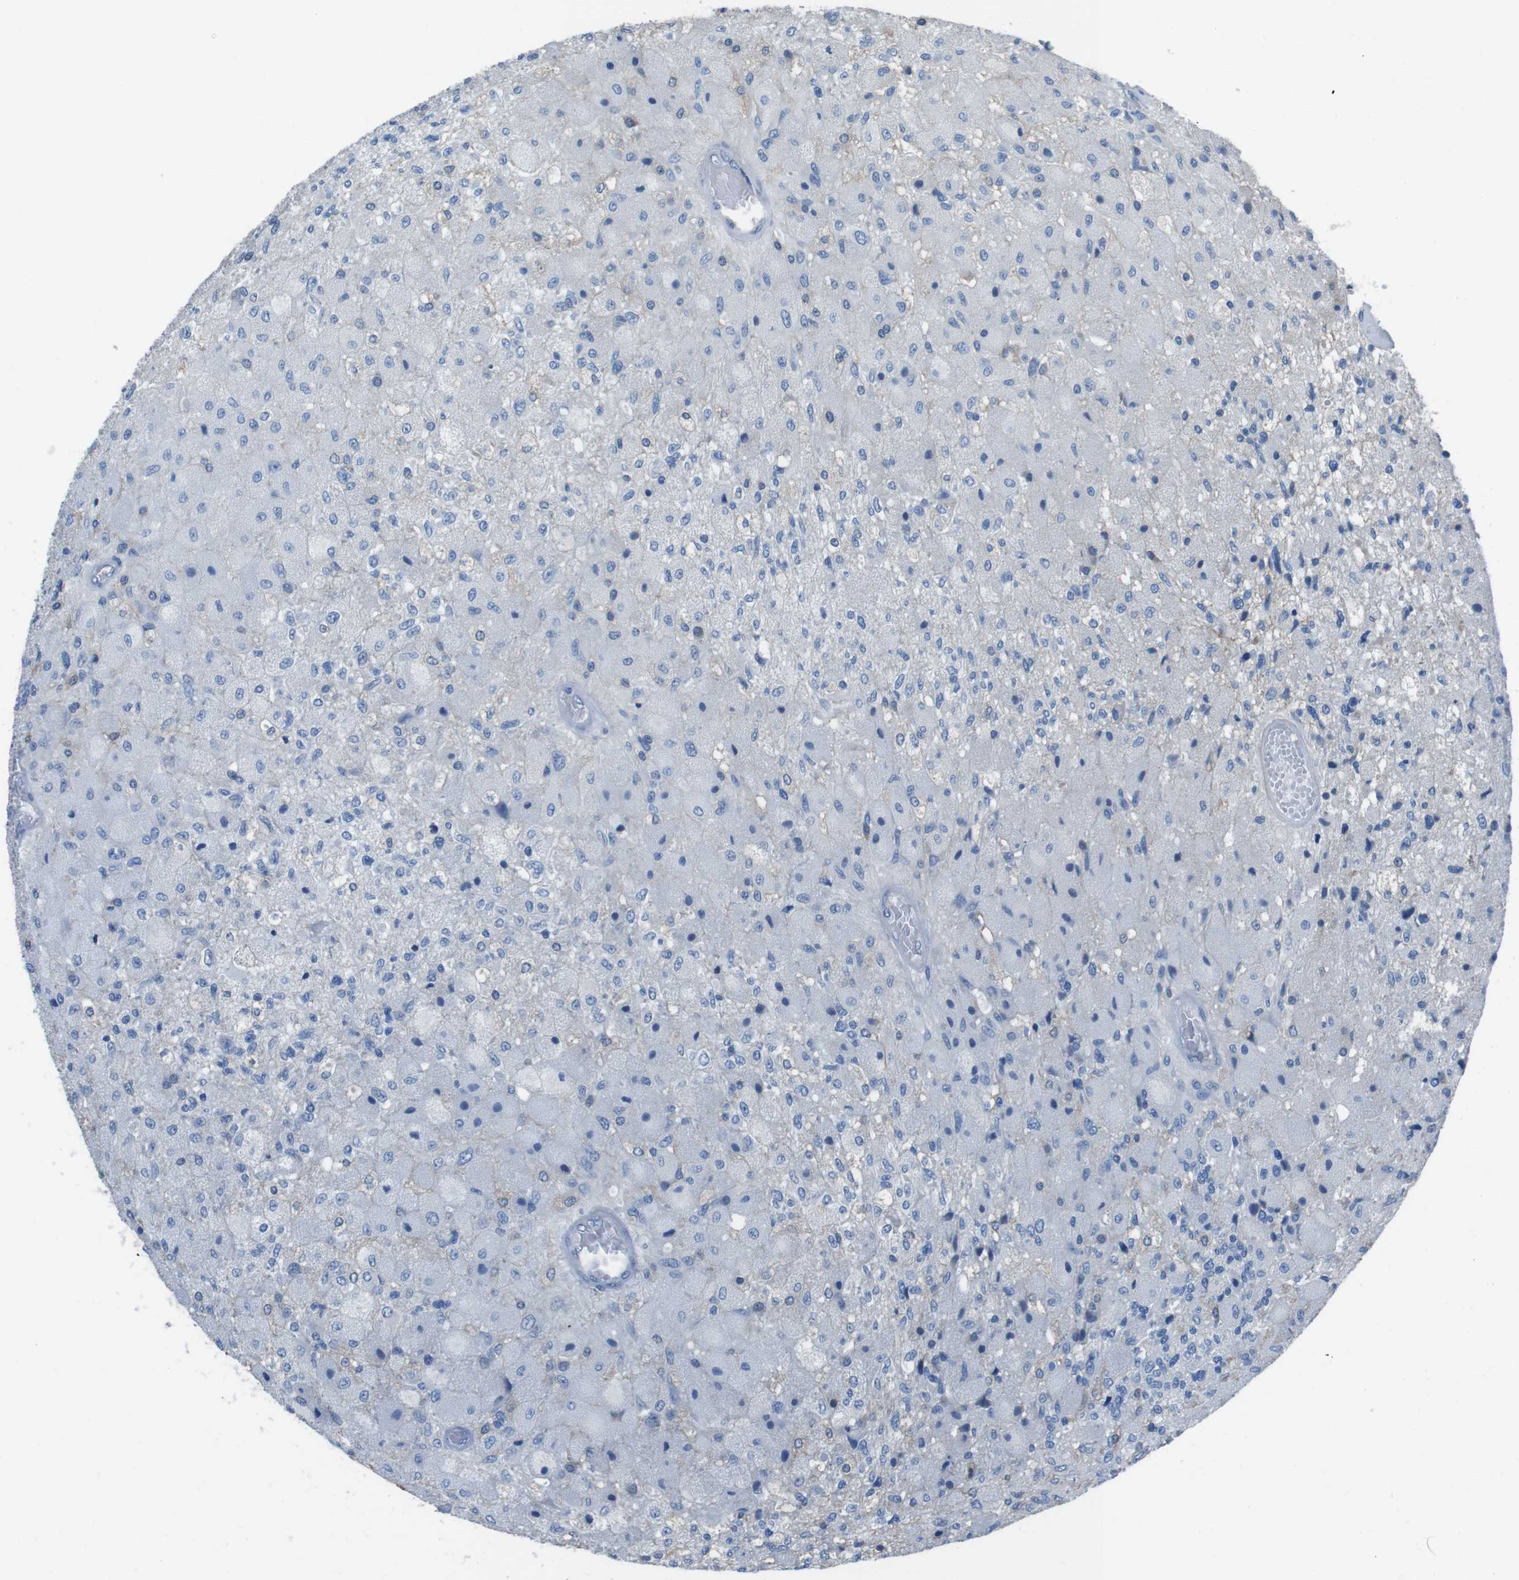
{"staining": {"intensity": "negative", "quantity": "none", "location": "none"}, "tissue": "glioma", "cell_type": "Tumor cells", "image_type": "cancer", "snomed": [{"axis": "morphology", "description": "Normal tissue, NOS"}, {"axis": "morphology", "description": "Glioma, malignant, High grade"}, {"axis": "topography", "description": "Cerebral cortex"}], "caption": "This is an immunohistochemistry (IHC) histopathology image of human glioma. There is no expression in tumor cells.", "gene": "CYP2C8", "patient": {"sex": "male", "age": 77}}